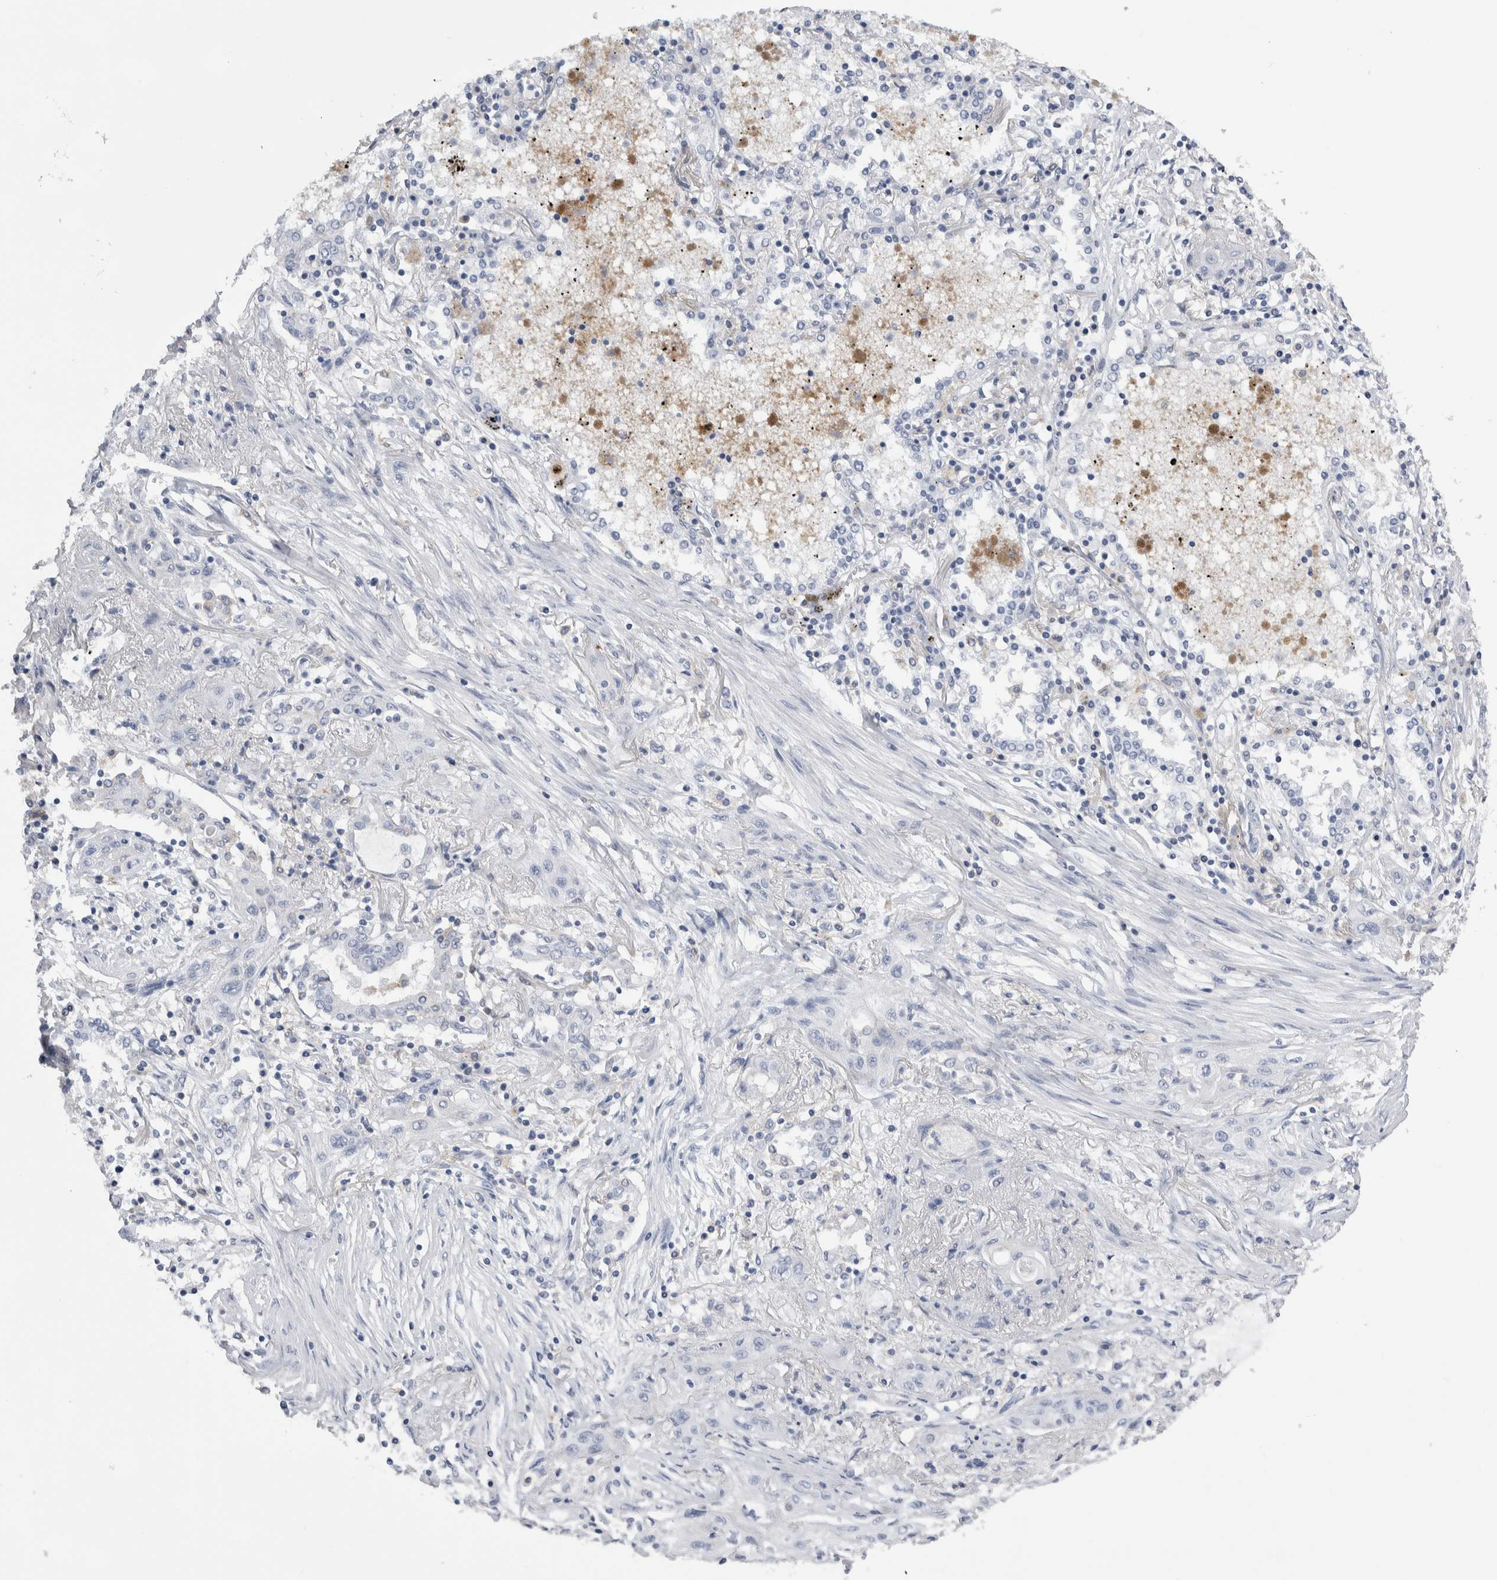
{"staining": {"intensity": "negative", "quantity": "none", "location": "none"}, "tissue": "lung cancer", "cell_type": "Tumor cells", "image_type": "cancer", "snomed": [{"axis": "morphology", "description": "Squamous cell carcinoma, NOS"}, {"axis": "topography", "description": "Lung"}], "caption": "IHC photomicrograph of neoplastic tissue: human squamous cell carcinoma (lung) stained with DAB (3,3'-diaminobenzidine) demonstrates no significant protein positivity in tumor cells.", "gene": "SKAP2", "patient": {"sex": "female", "age": 47}}